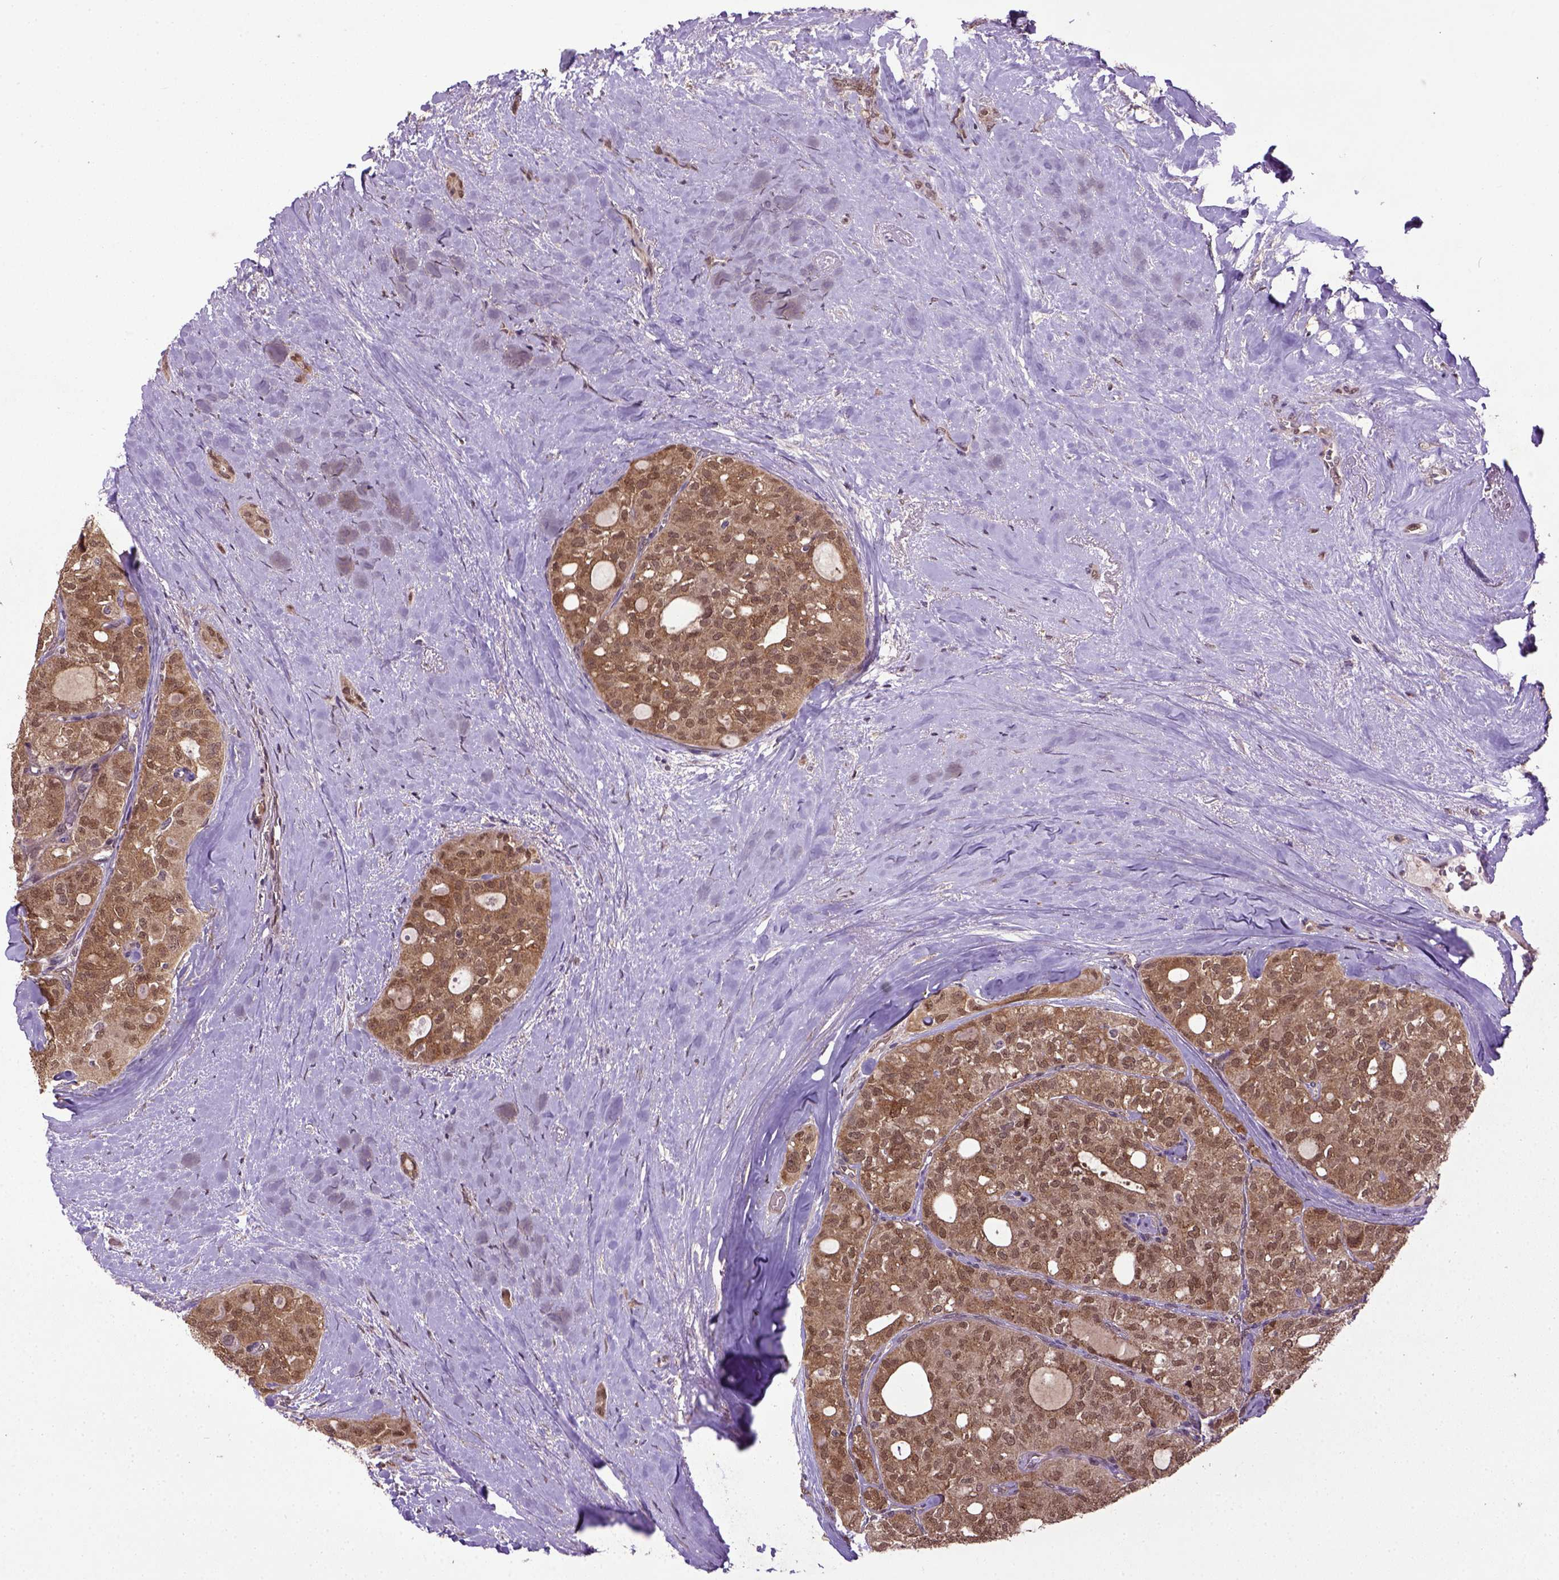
{"staining": {"intensity": "moderate", "quantity": ">75%", "location": "cytoplasmic/membranous,nuclear"}, "tissue": "thyroid cancer", "cell_type": "Tumor cells", "image_type": "cancer", "snomed": [{"axis": "morphology", "description": "Follicular adenoma carcinoma, NOS"}, {"axis": "topography", "description": "Thyroid gland"}], "caption": "Immunohistochemistry of thyroid cancer reveals medium levels of moderate cytoplasmic/membranous and nuclear positivity in approximately >75% of tumor cells.", "gene": "UBA3", "patient": {"sex": "male", "age": 75}}